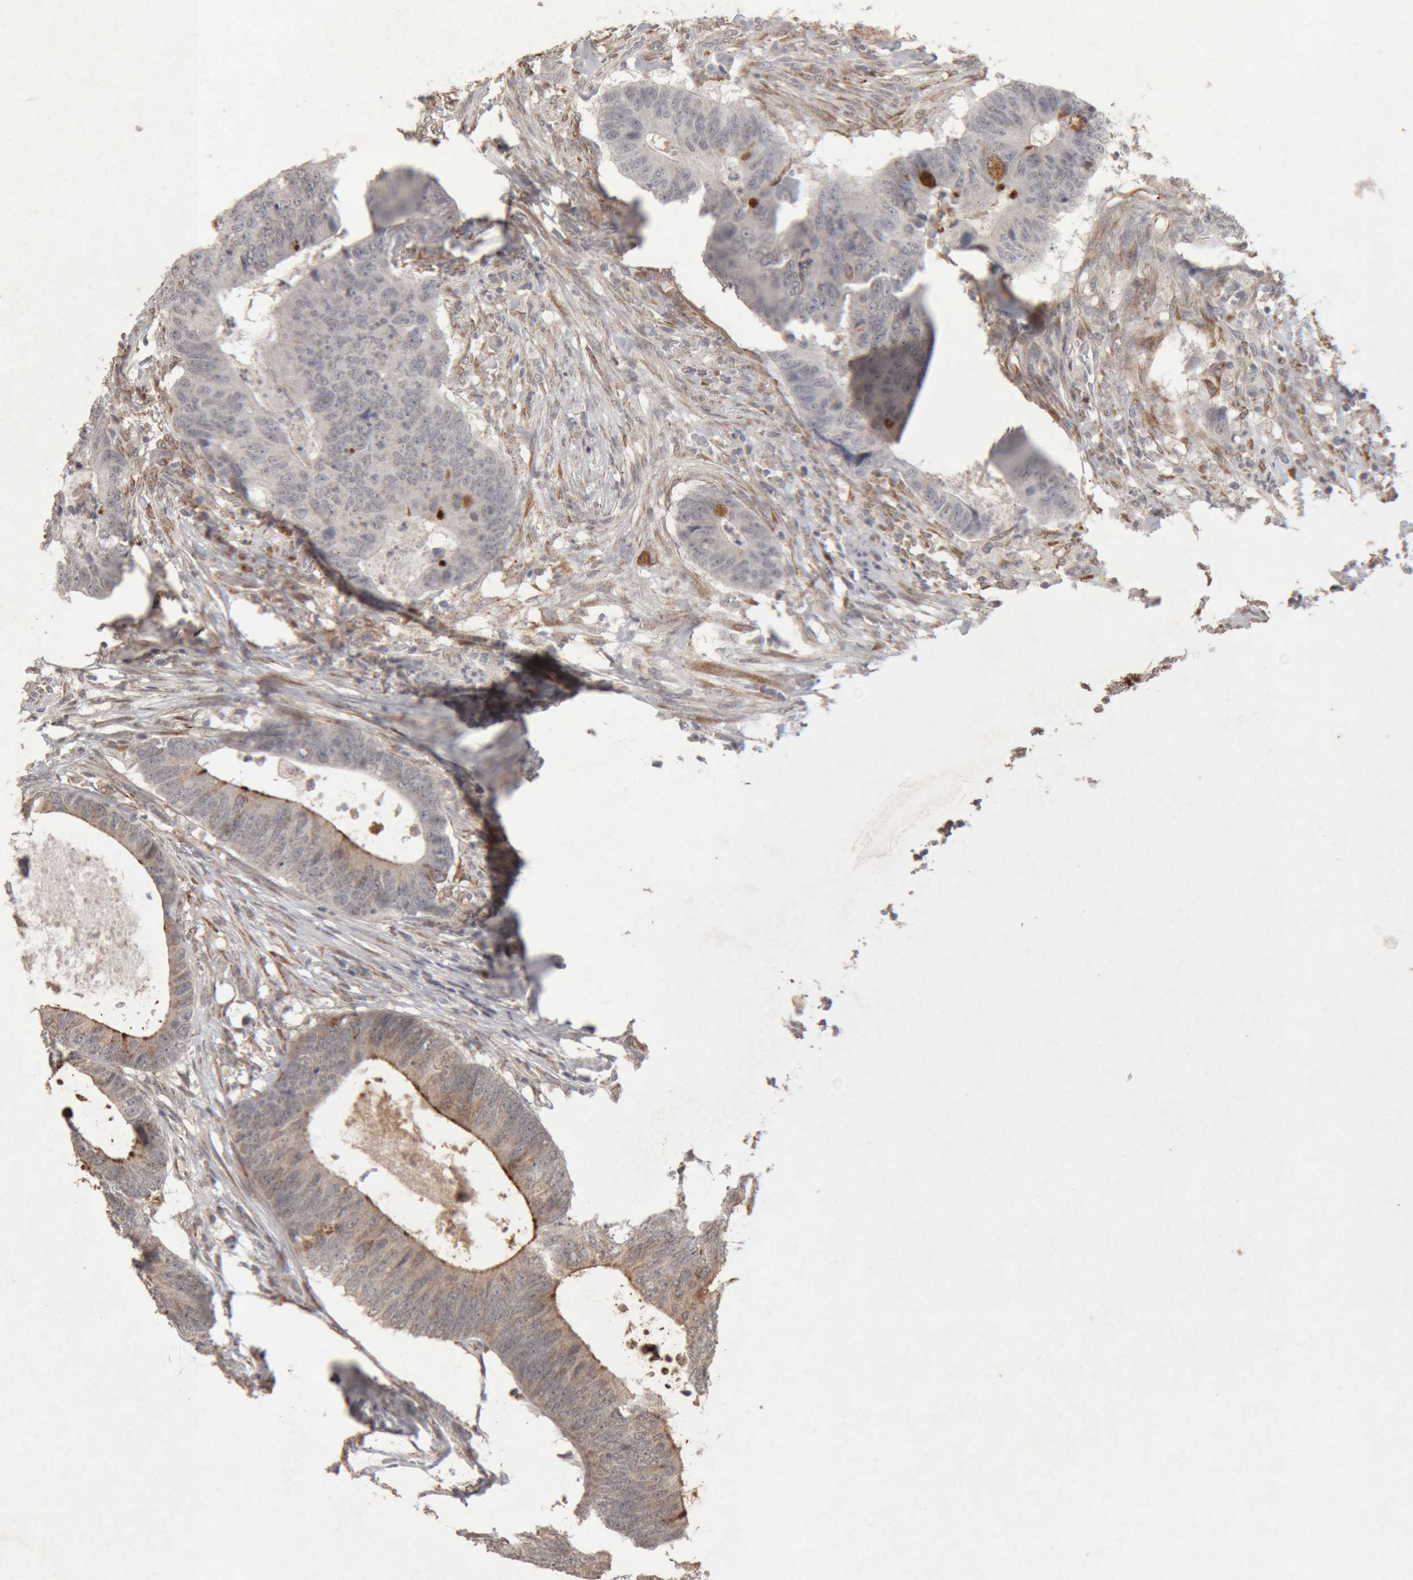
{"staining": {"intensity": "moderate", "quantity": ">75%", "location": "cytoplasmic/membranous"}, "tissue": "colorectal cancer", "cell_type": "Tumor cells", "image_type": "cancer", "snomed": [{"axis": "morphology", "description": "Adenocarcinoma, NOS"}, {"axis": "topography", "description": "Colon"}], "caption": "Colorectal adenocarcinoma stained with a protein marker shows moderate staining in tumor cells.", "gene": "MEP1A", "patient": {"sex": "male", "age": 56}}